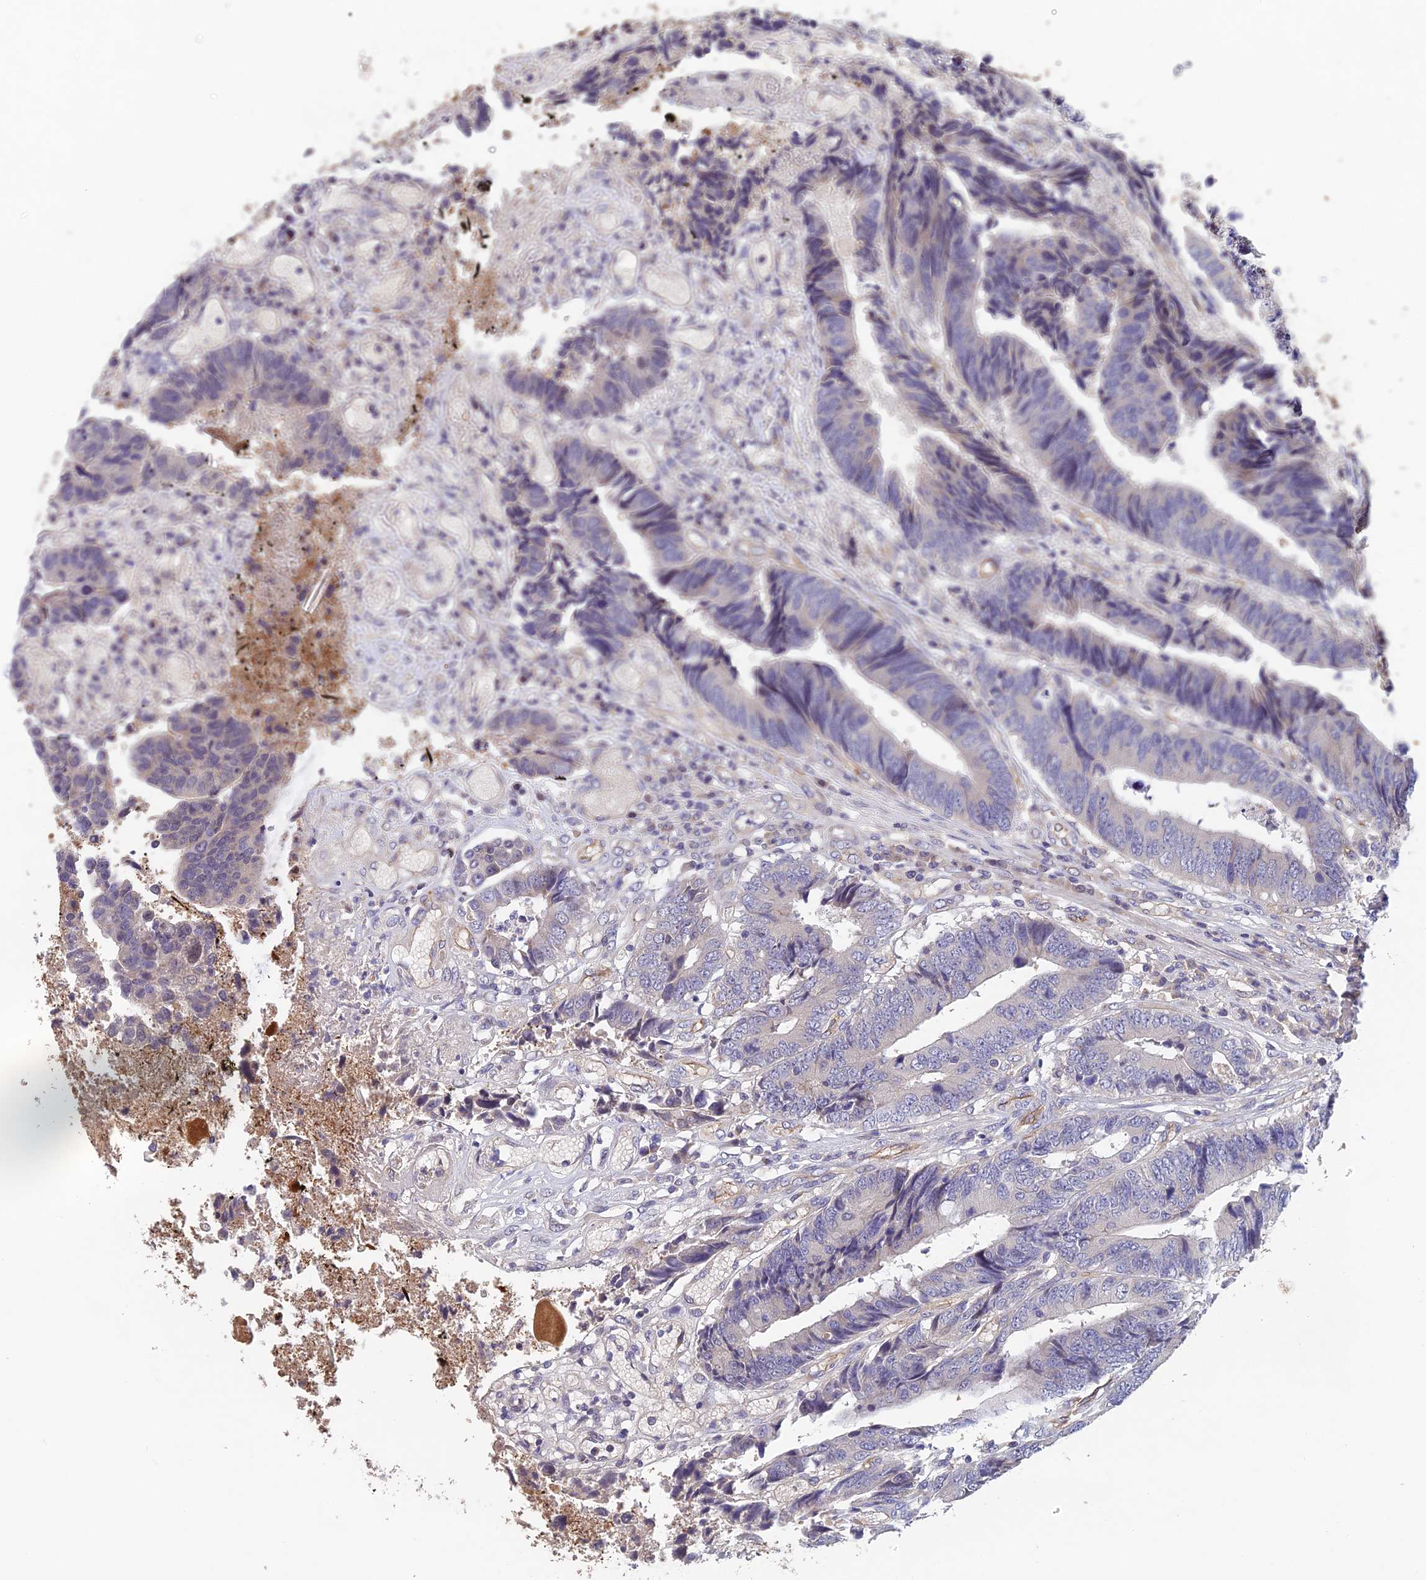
{"staining": {"intensity": "negative", "quantity": "none", "location": "none"}, "tissue": "colorectal cancer", "cell_type": "Tumor cells", "image_type": "cancer", "snomed": [{"axis": "morphology", "description": "Adenocarcinoma, NOS"}, {"axis": "topography", "description": "Rectum"}], "caption": "This is a photomicrograph of immunohistochemistry staining of adenocarcinoma (colorectal), which shows no staining in tumor cells.", "gene": "ADAMTS13", "patient": {"sex": "male", "age": 84}}